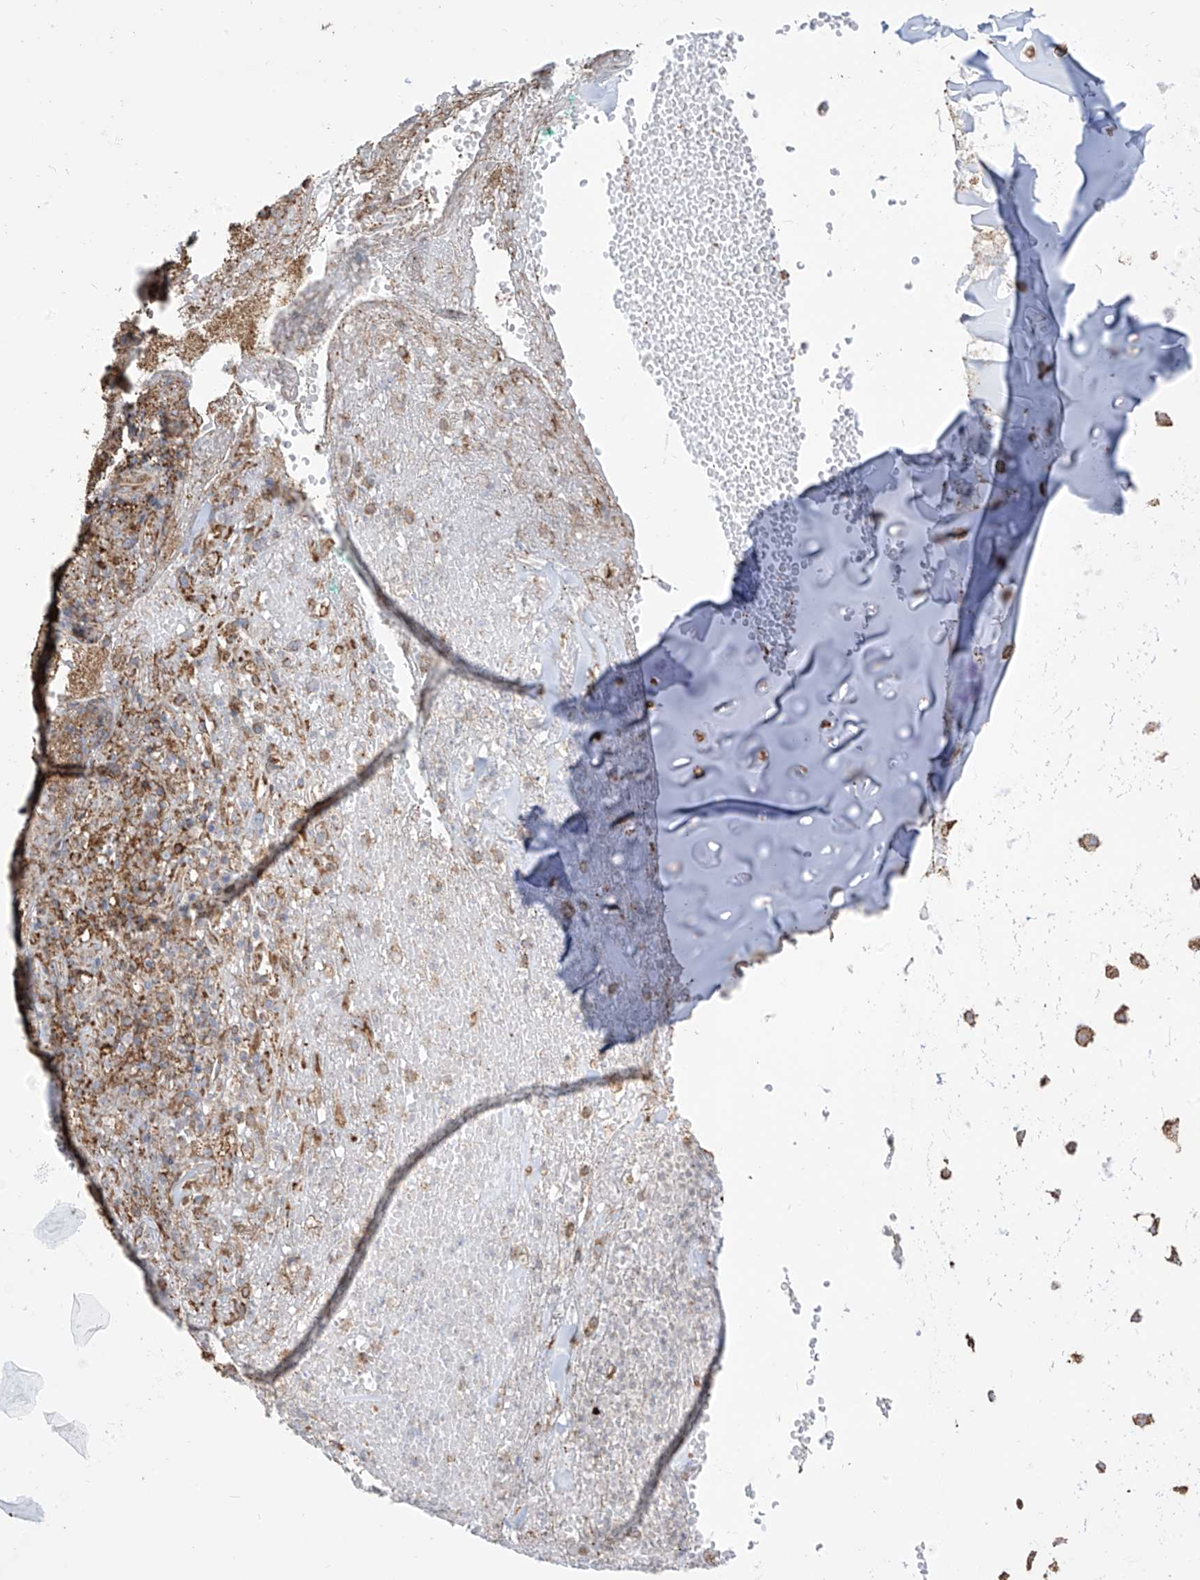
{"staining": {"intensity": "negative", "quantity": "none", "location": "none"}, "tissue": "adipose tissue", "cell_type": "Adipocytes", "image_type": "normal", "snomed": [{"axis": "morphology", "description": "Normal tissue, NOS"}, {"axis": "morphology", "description": "Basal cell carcinoma"}, {"axis": "topography", "description": "Cartilage tissue"}, {"axis": "topography", "description": "Nasopharynx"}, {"axis": "topography", "description": "Oral tissue"}], "caption": "A high-resolution photomicrograph shows immunohistochemistry (IHC) staining of benign adipose tissue, which exhibits no significant positivity in adipocytes. The staining was performed using DAB to visualize the protein expression in brown, while the nuclei were stained in blue with hematoxylin (Magnification: 20x).", "gene": "PDIA6", "patient": {"sex": "female", "age": 77}}